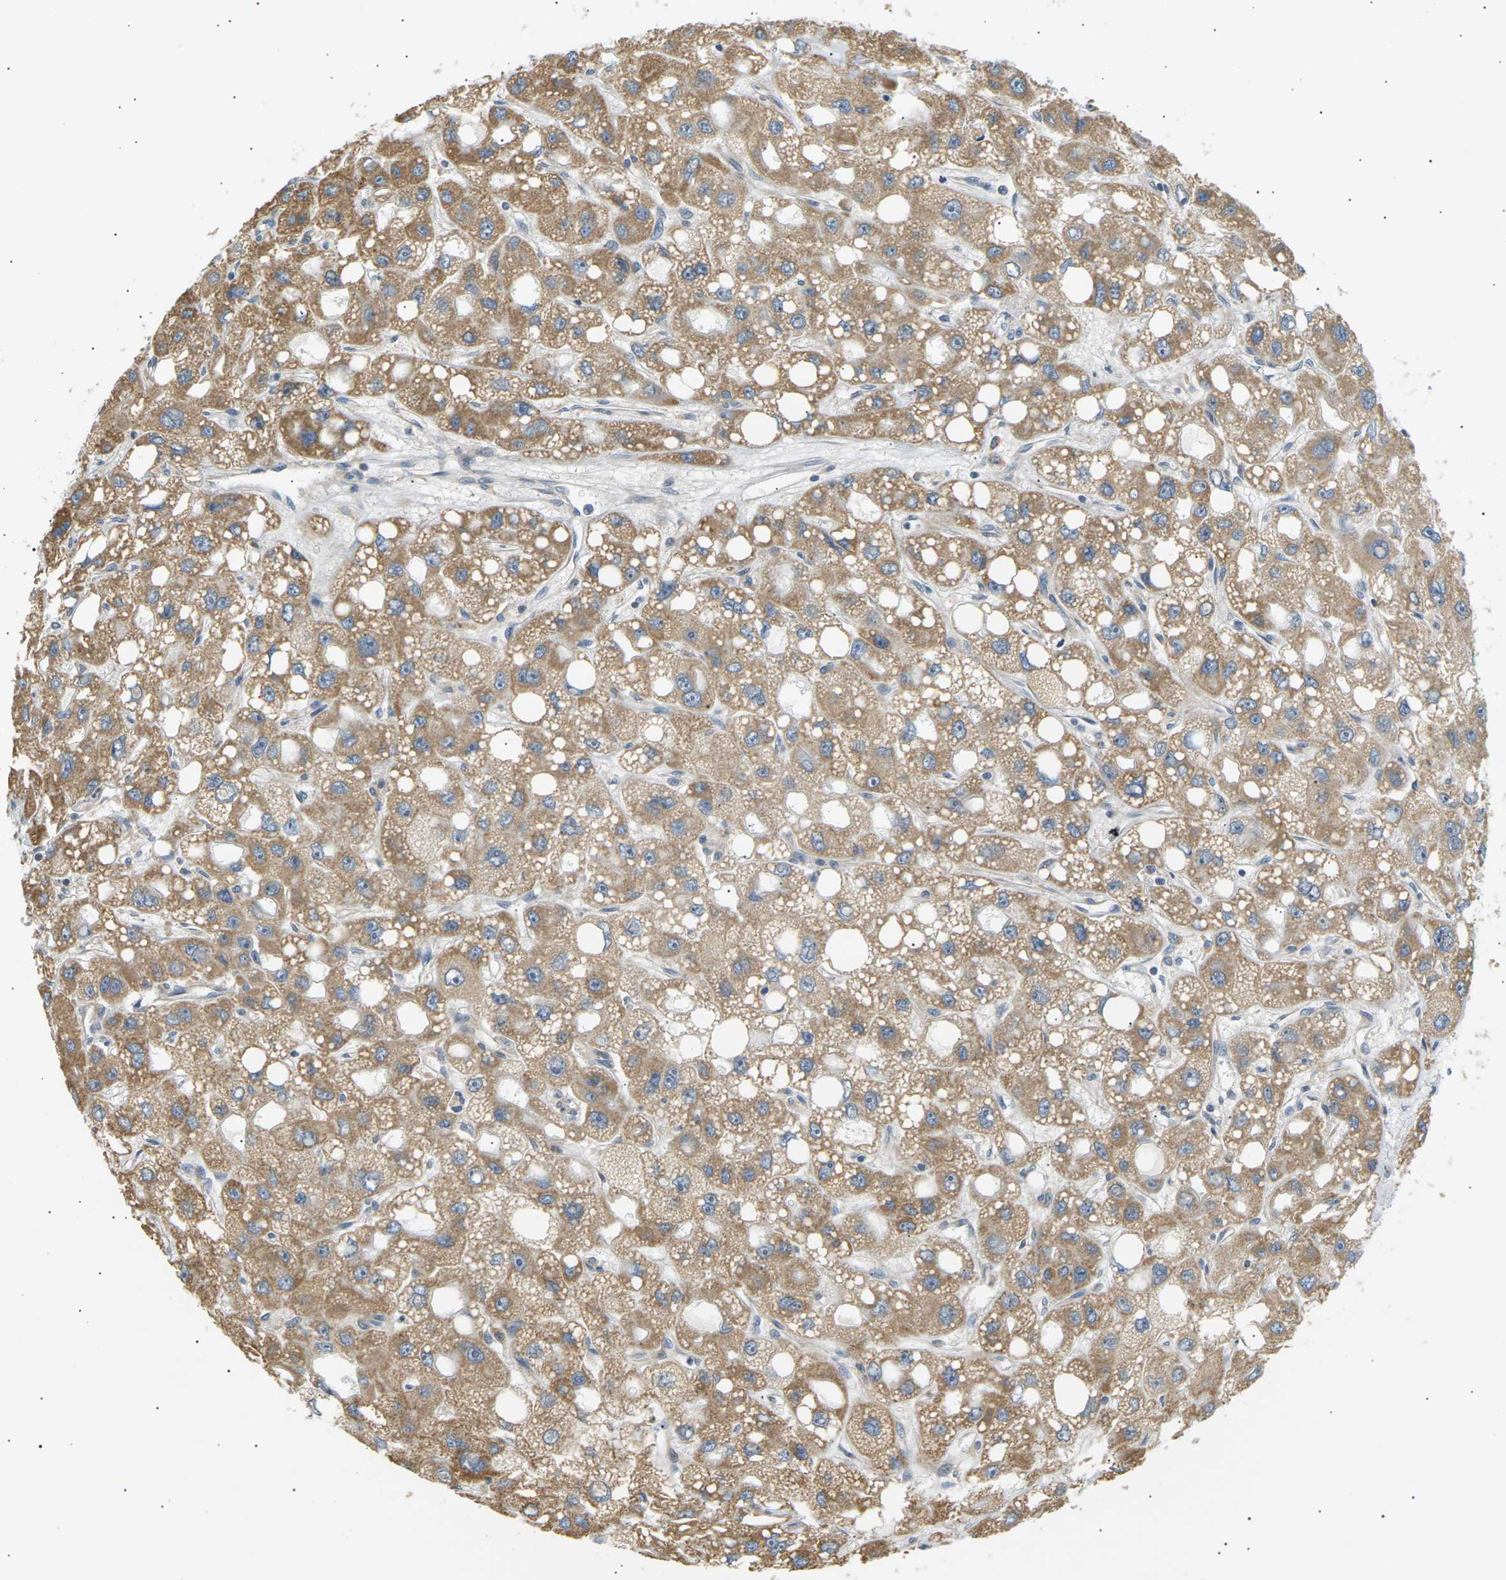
{"staining": {"intensity": "moderate", "quantity": ">75%", "location": "cytoplasmic/membranous"}, "tissue": "liver cancer", "cell_type": "Tumor cells", "image_type": "cancer", "snomed": [{"axis": "morphology", "description": "Carcinoma, Hepatocellular, NOS"}, {"axis": "topography", "description": "Liver"}], "caption": "A histopathology image of hepatocellular carcinoma (liver) stained for a protein displays moderate cytoplasmic/membranous brown staining in tumor cells.", "gene": "TBC1D8", "patient": {"sex": "male", "age": 55}}